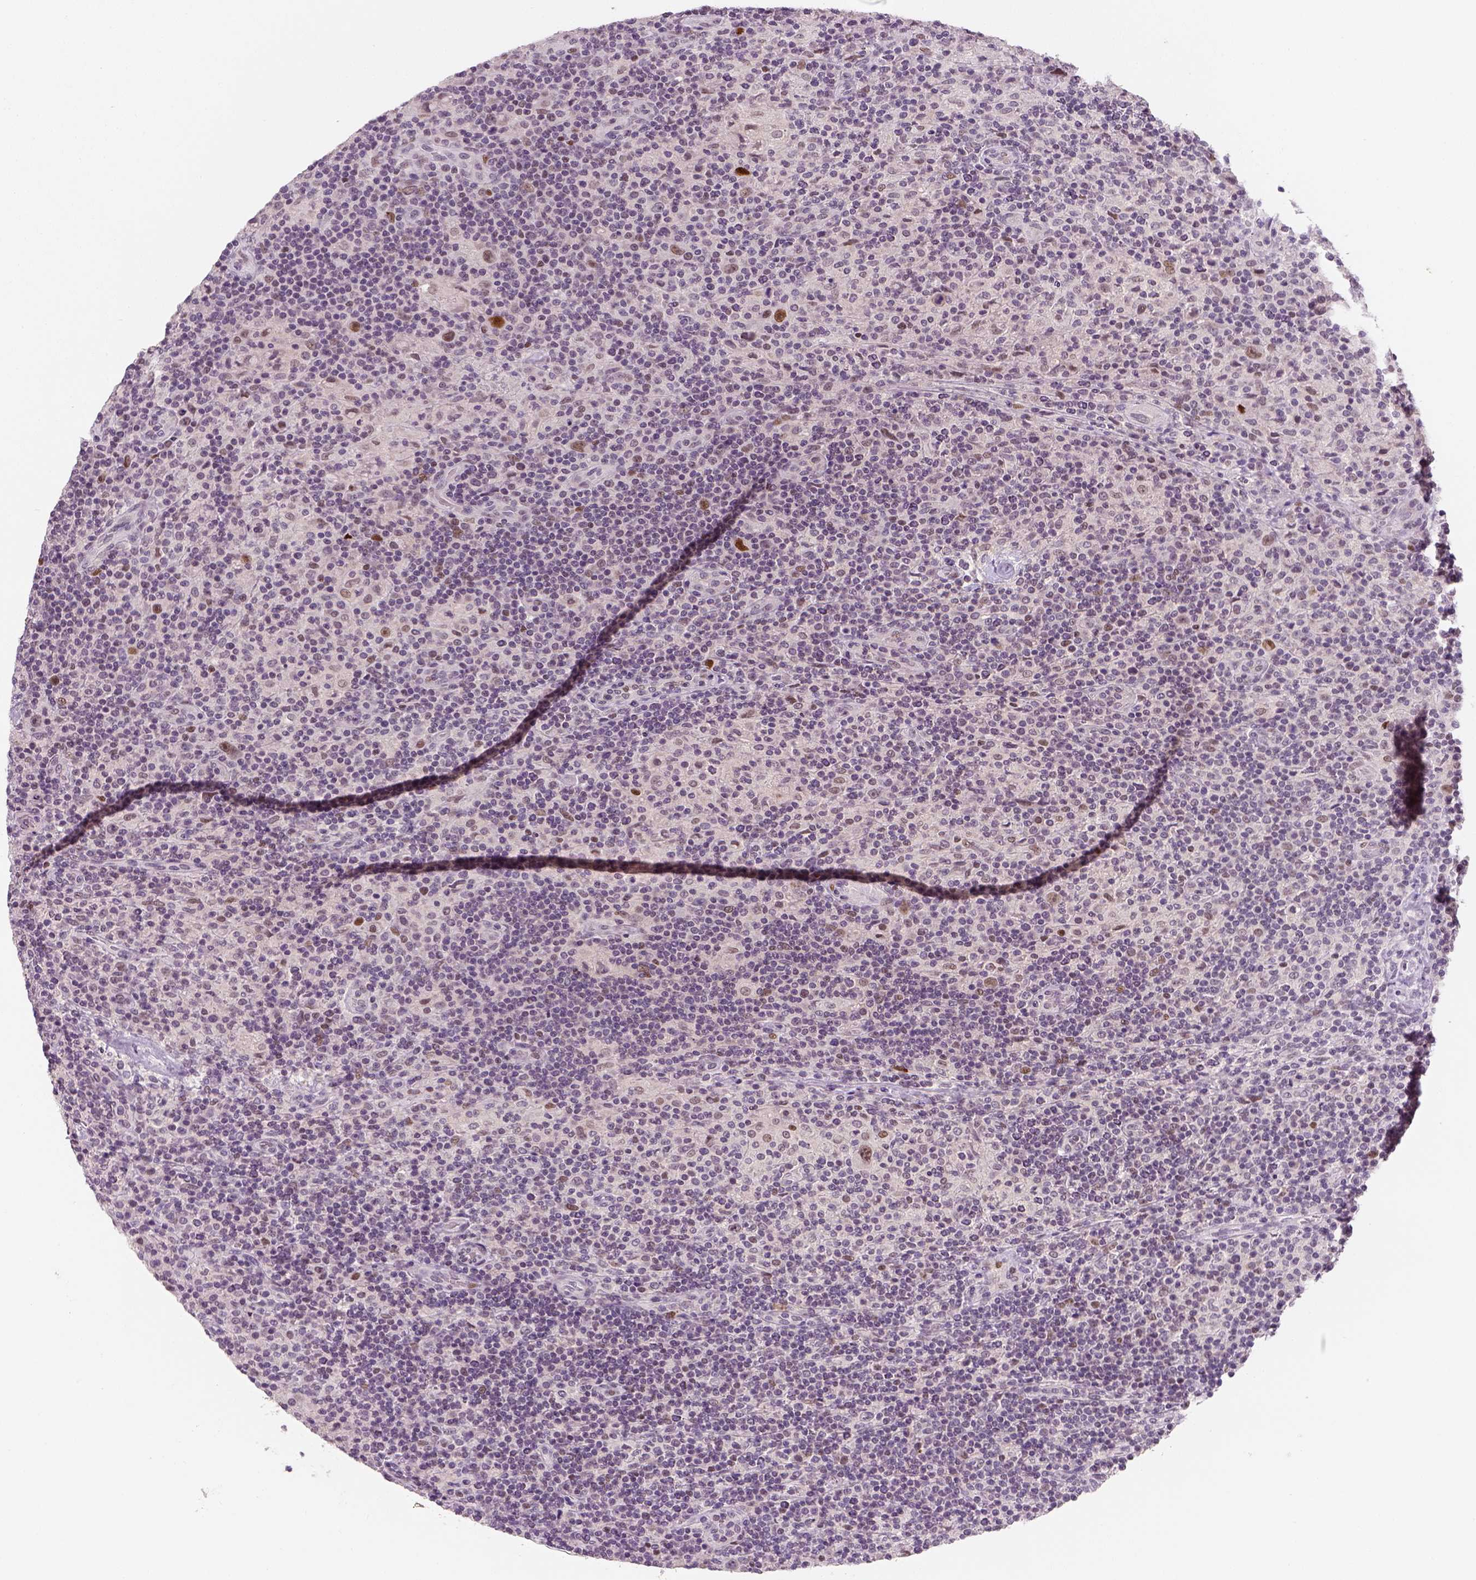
{"staining": {"intensity": "strong", "quantity": ">75%", "location": "nuclear"}, "tissue": "lymphoma", "cell_type": "Tumor cells", "image_type": "cancer", "snomed": [{"axis": "morphology", "description": "Hodgkin's disease, NOS"}, {"axis": "topography", "description": "Lymph node"}], "caption": "Immunohistochemical staining of human Hodgkin's disease exhibits high levels of strong nuclear protein positivity in approximately >75% of tumor cells.", "gene": "TP53", "patient": {"sex": "male", "age": 70}}